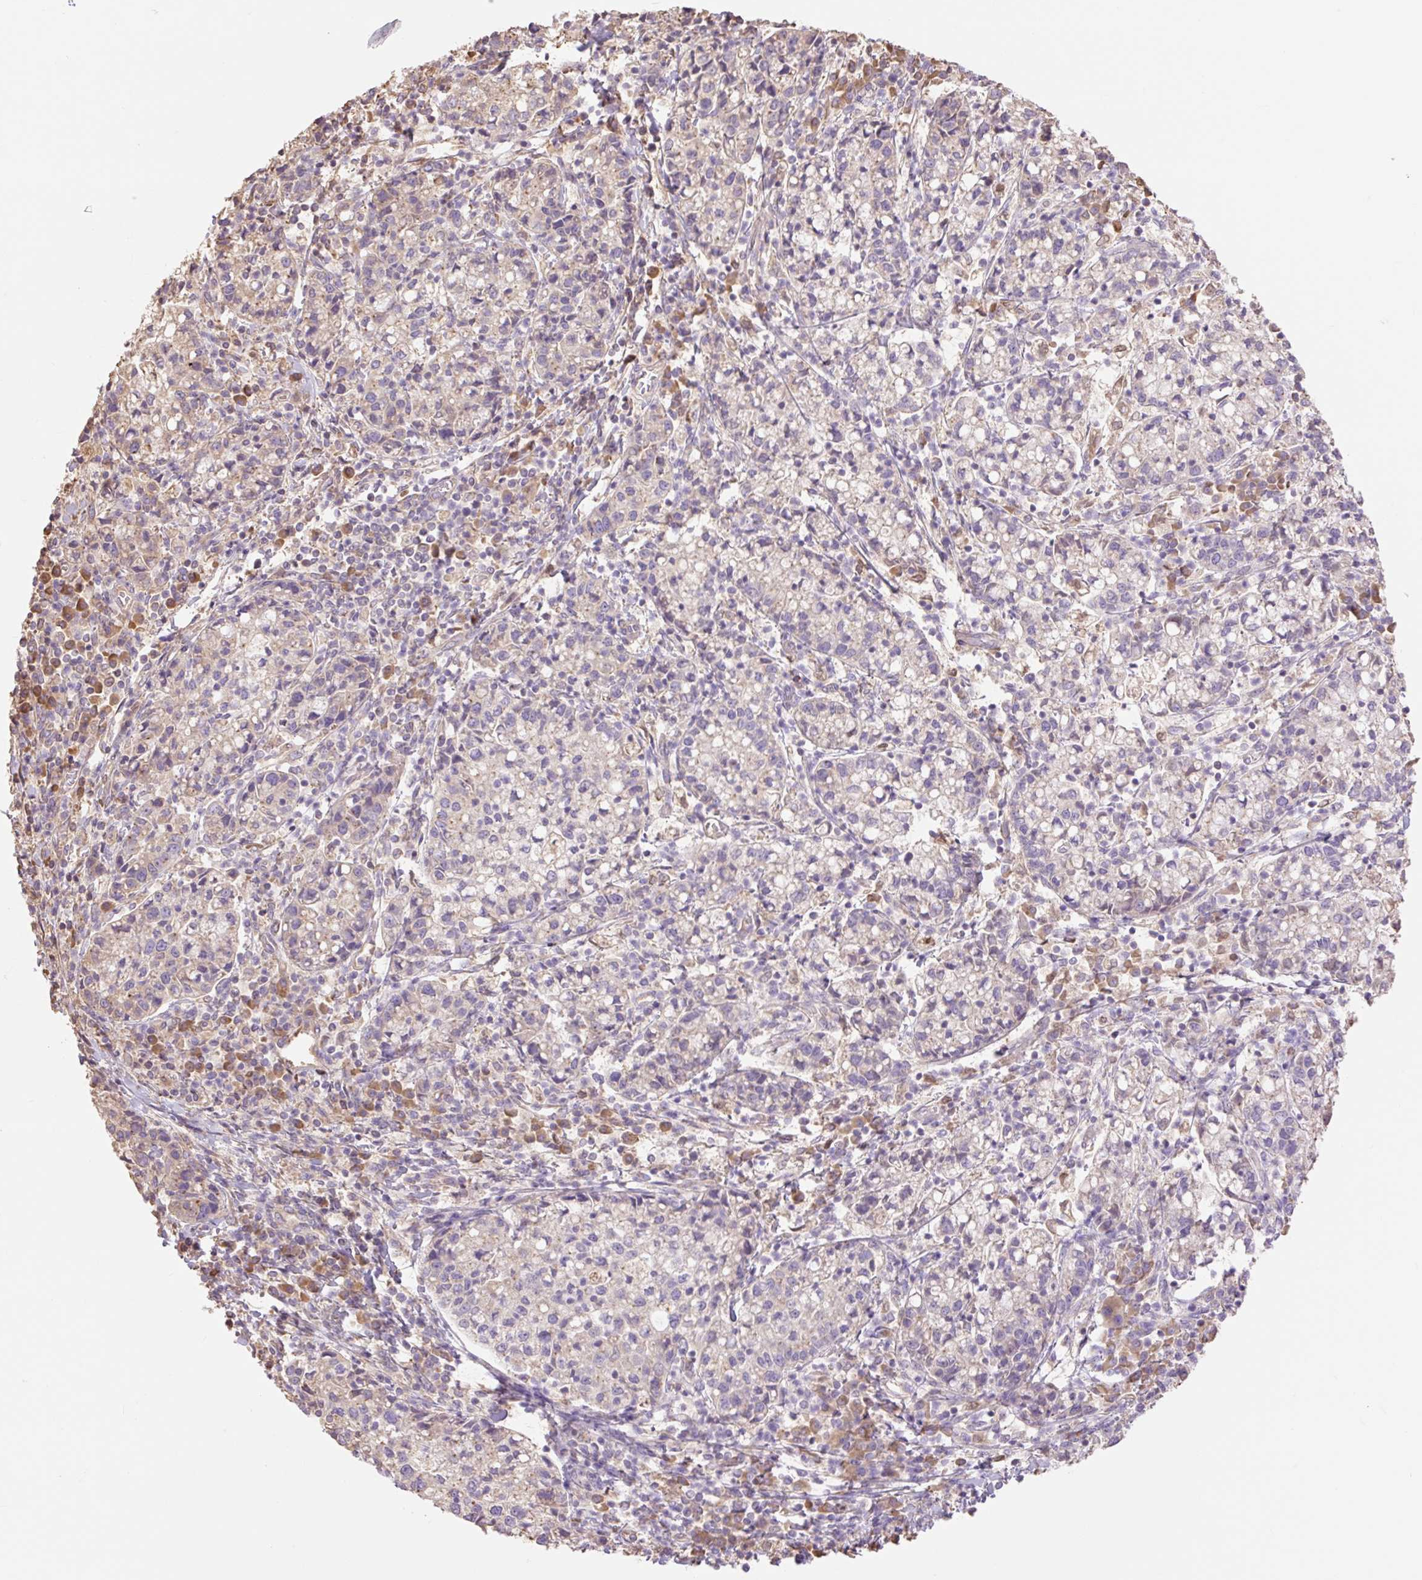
{"staining": {"intensity": "negative", "quantity": "none", "location": "none"}, "tissue": "cervical cancer", "cell_type": "Tumor cells", "image_type": "cancer", "snomed": [{"axis": "morphology", "description": "Normal tissue, NOS"}, {"axis": "morphology", "description": "Adenocarcinoma, NOS"}, {"axis": "topography", "description": "Cervix"}], "caption": "Immunohistochemistry (IHC) of human adenocarcinoma (cervical) demonstrates no expression in tumor cells.", "gene": "DESI1", "patient": {"sex": "female", "age": 44}}